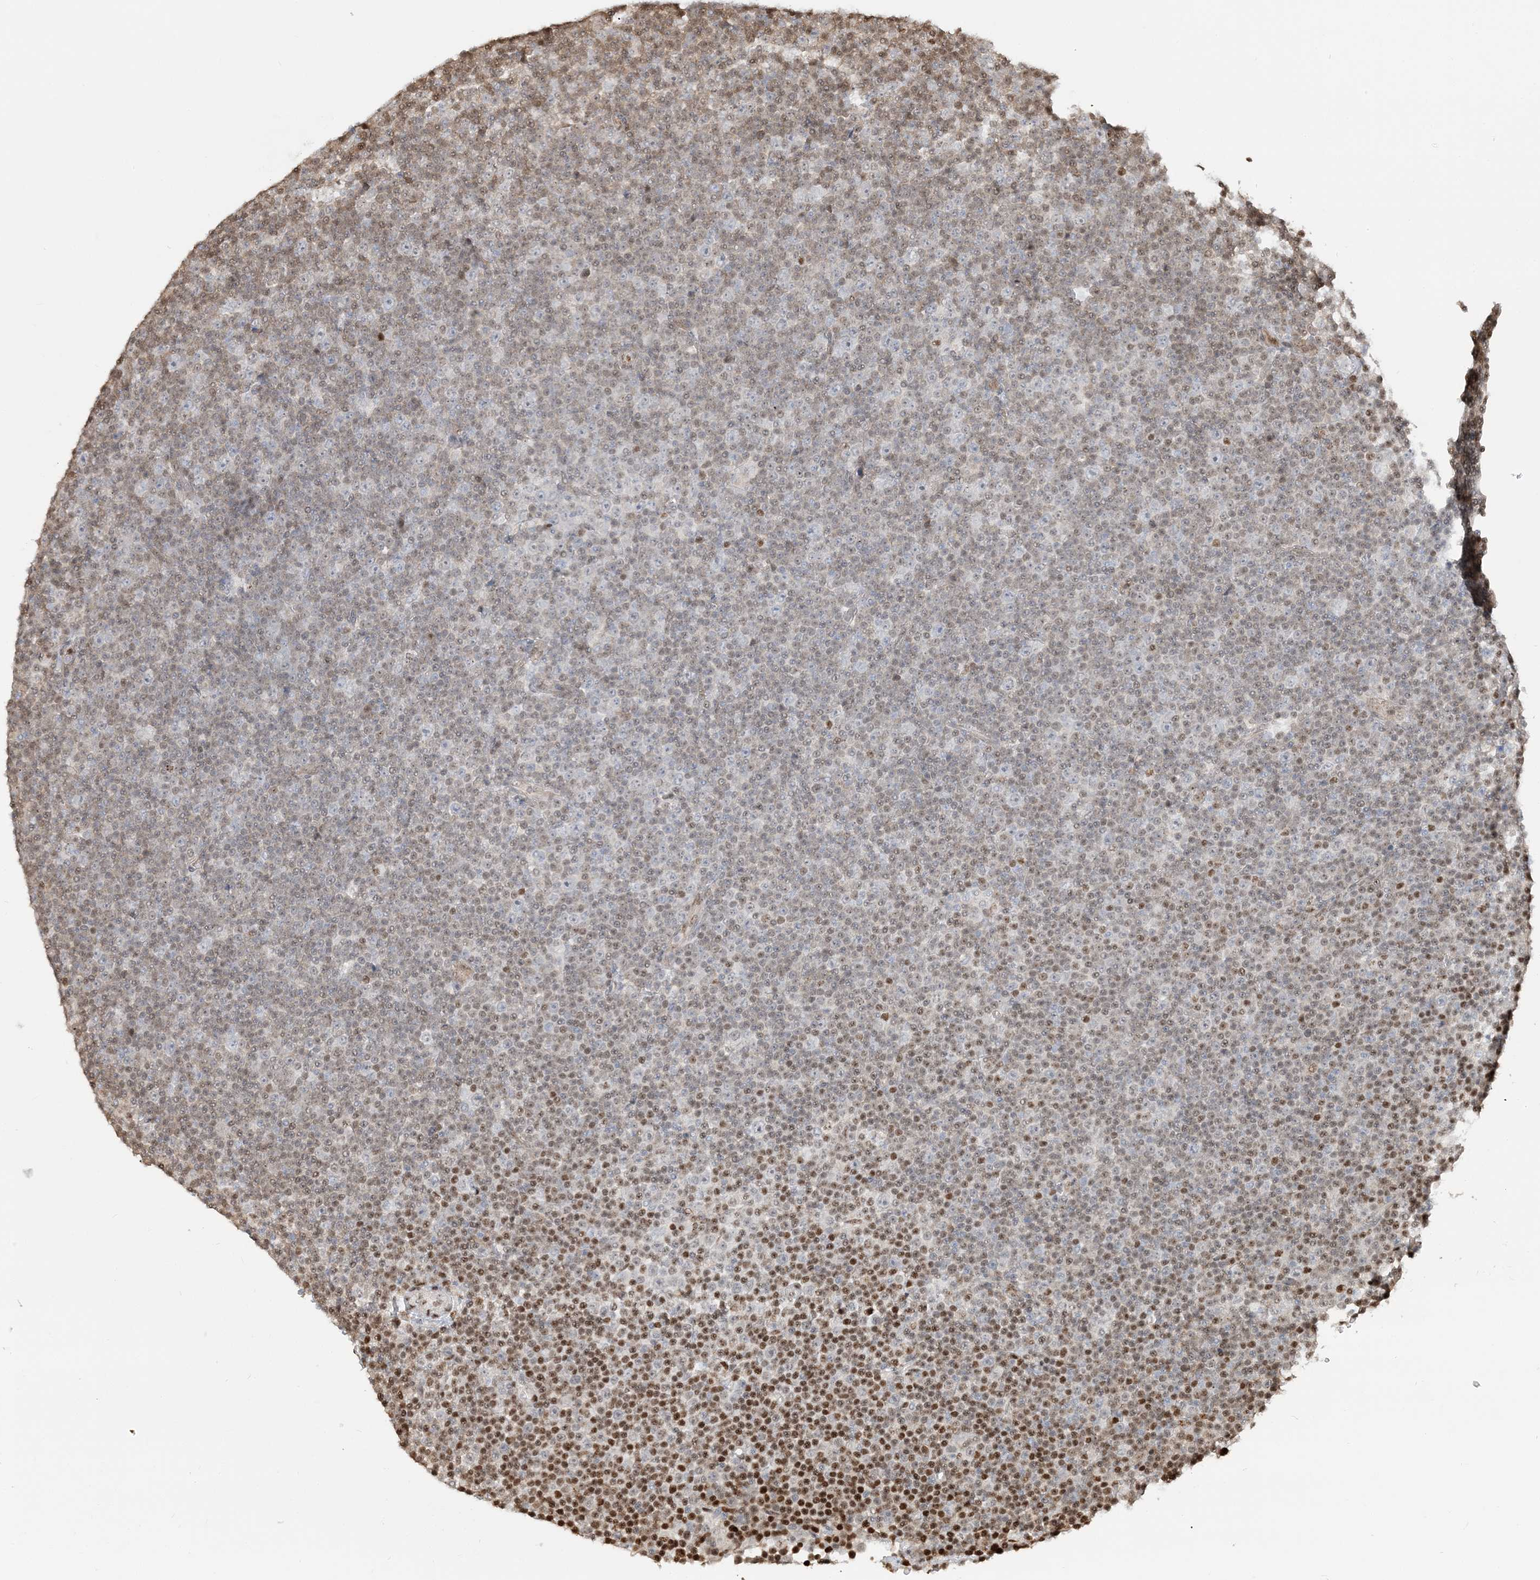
{"staining": {"intensity": "moderate", "quantity": "25%-75%", "location": "nuclear"}, "tissue": "lymphoma", "cell_type": "Tumor cells", "image_type": "cancer", "snomed": [{"axis": "morphology", "description": "Malignant lymphoma, non-Hodgkin's type, Low grade"}, {"axis": "topography", "description": "Lymph node"}], "caption": "This is a histology image of immunohistochemistry staining of malignant lymphoma, non-Hodgkin's type (low-grade), which shows moderate positivity in the nuclear of tumor cells.", "gene": "SUMO2", "patient": {"sex": "female", "age": 67}}